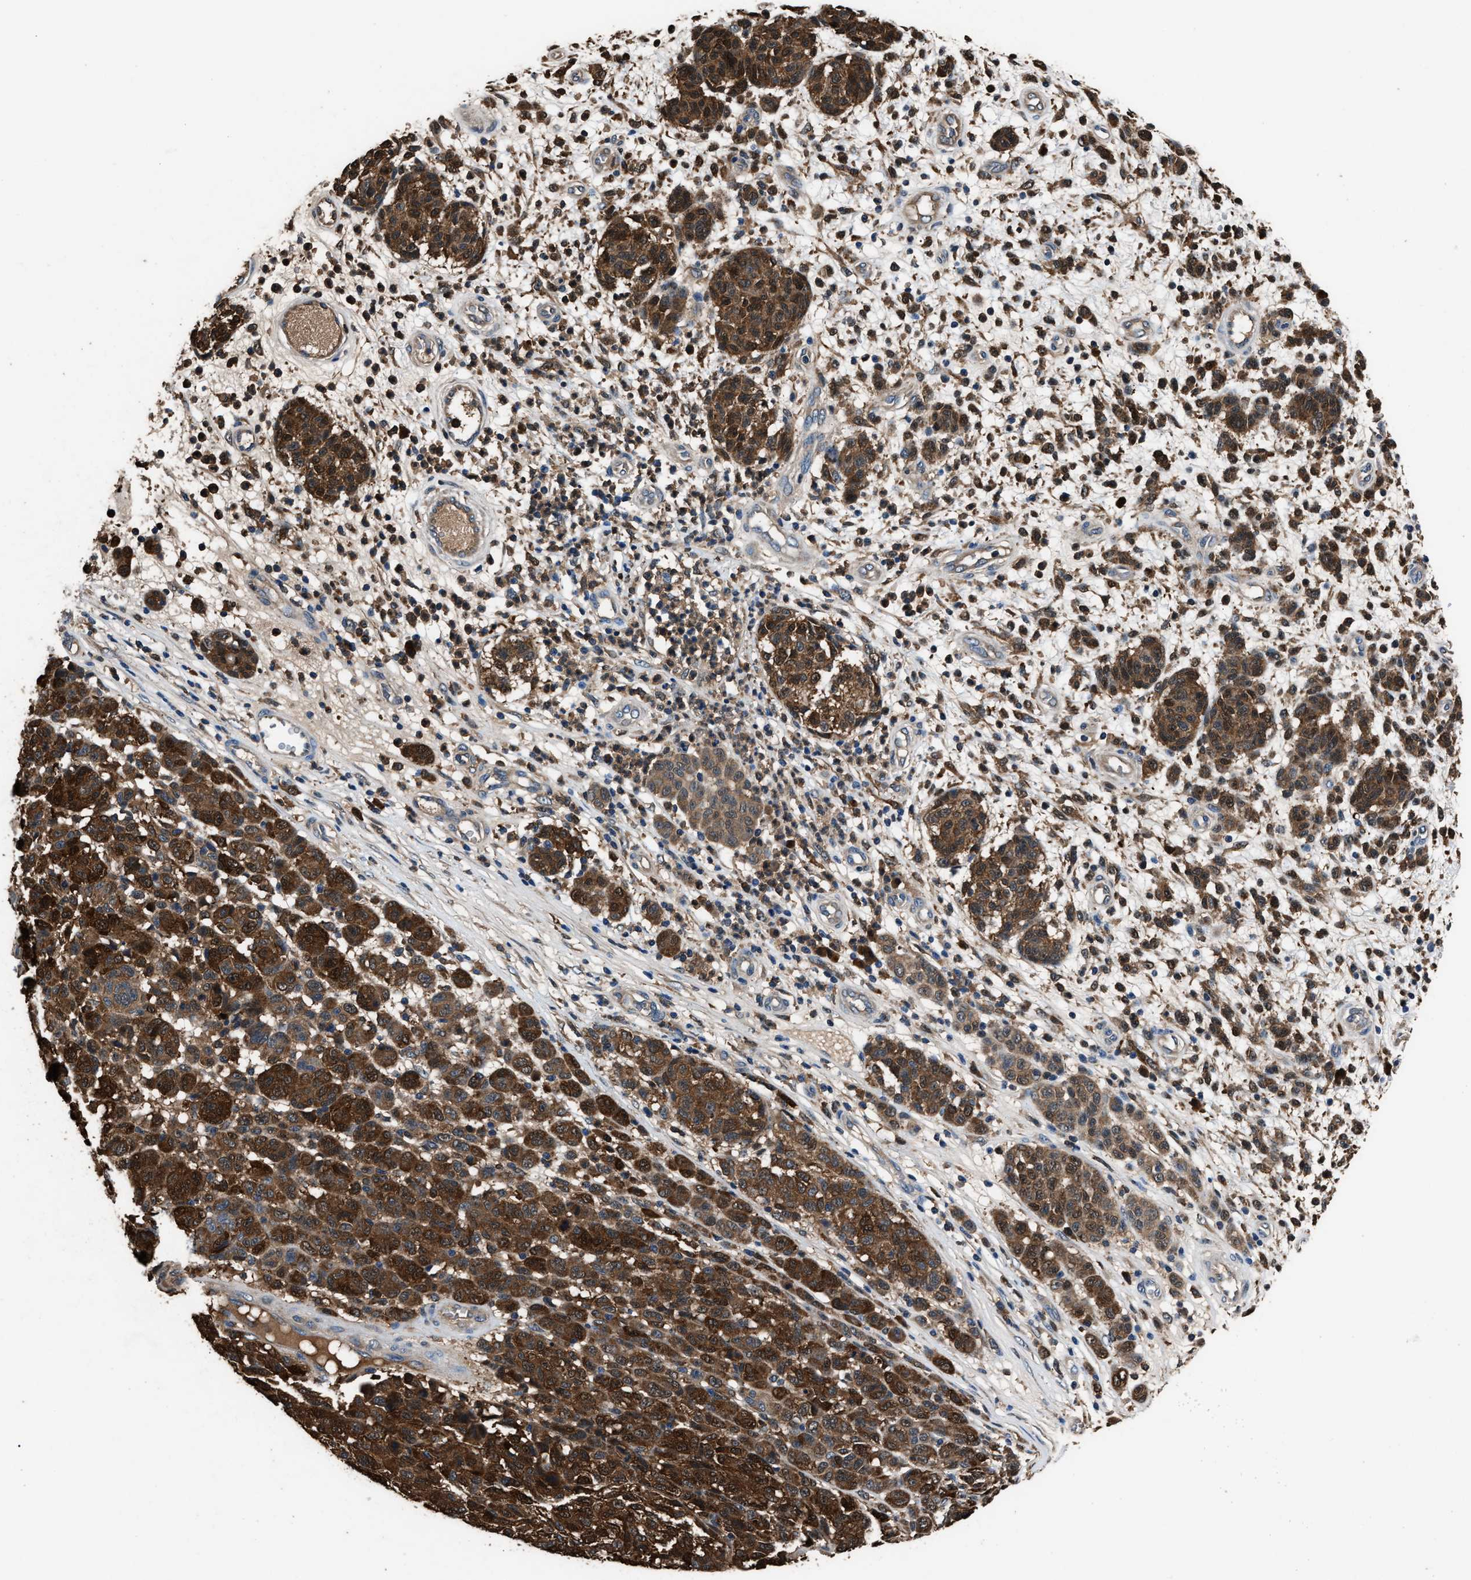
{"staining": {"intensity": "strong", "quantity": ">75%", "location": "cytoplasmic/membranous"}, "tissue": "melanoma", "cell_type": "Tumor cells", "image_type": "cancer", "snomed": [{"axis": "morphology", "description": "Malignant melanoma, NOS"}, {"axis": "topography", "description": "Skin"}], "caption": "This histopathology image demonstrates IHC staining of human melanoma, with high strong cytoplasmic/membranous positivity in about >75% of tumor cells.", "gene": "GSTP1", "patient": {"sex": "male", "age": 59}}